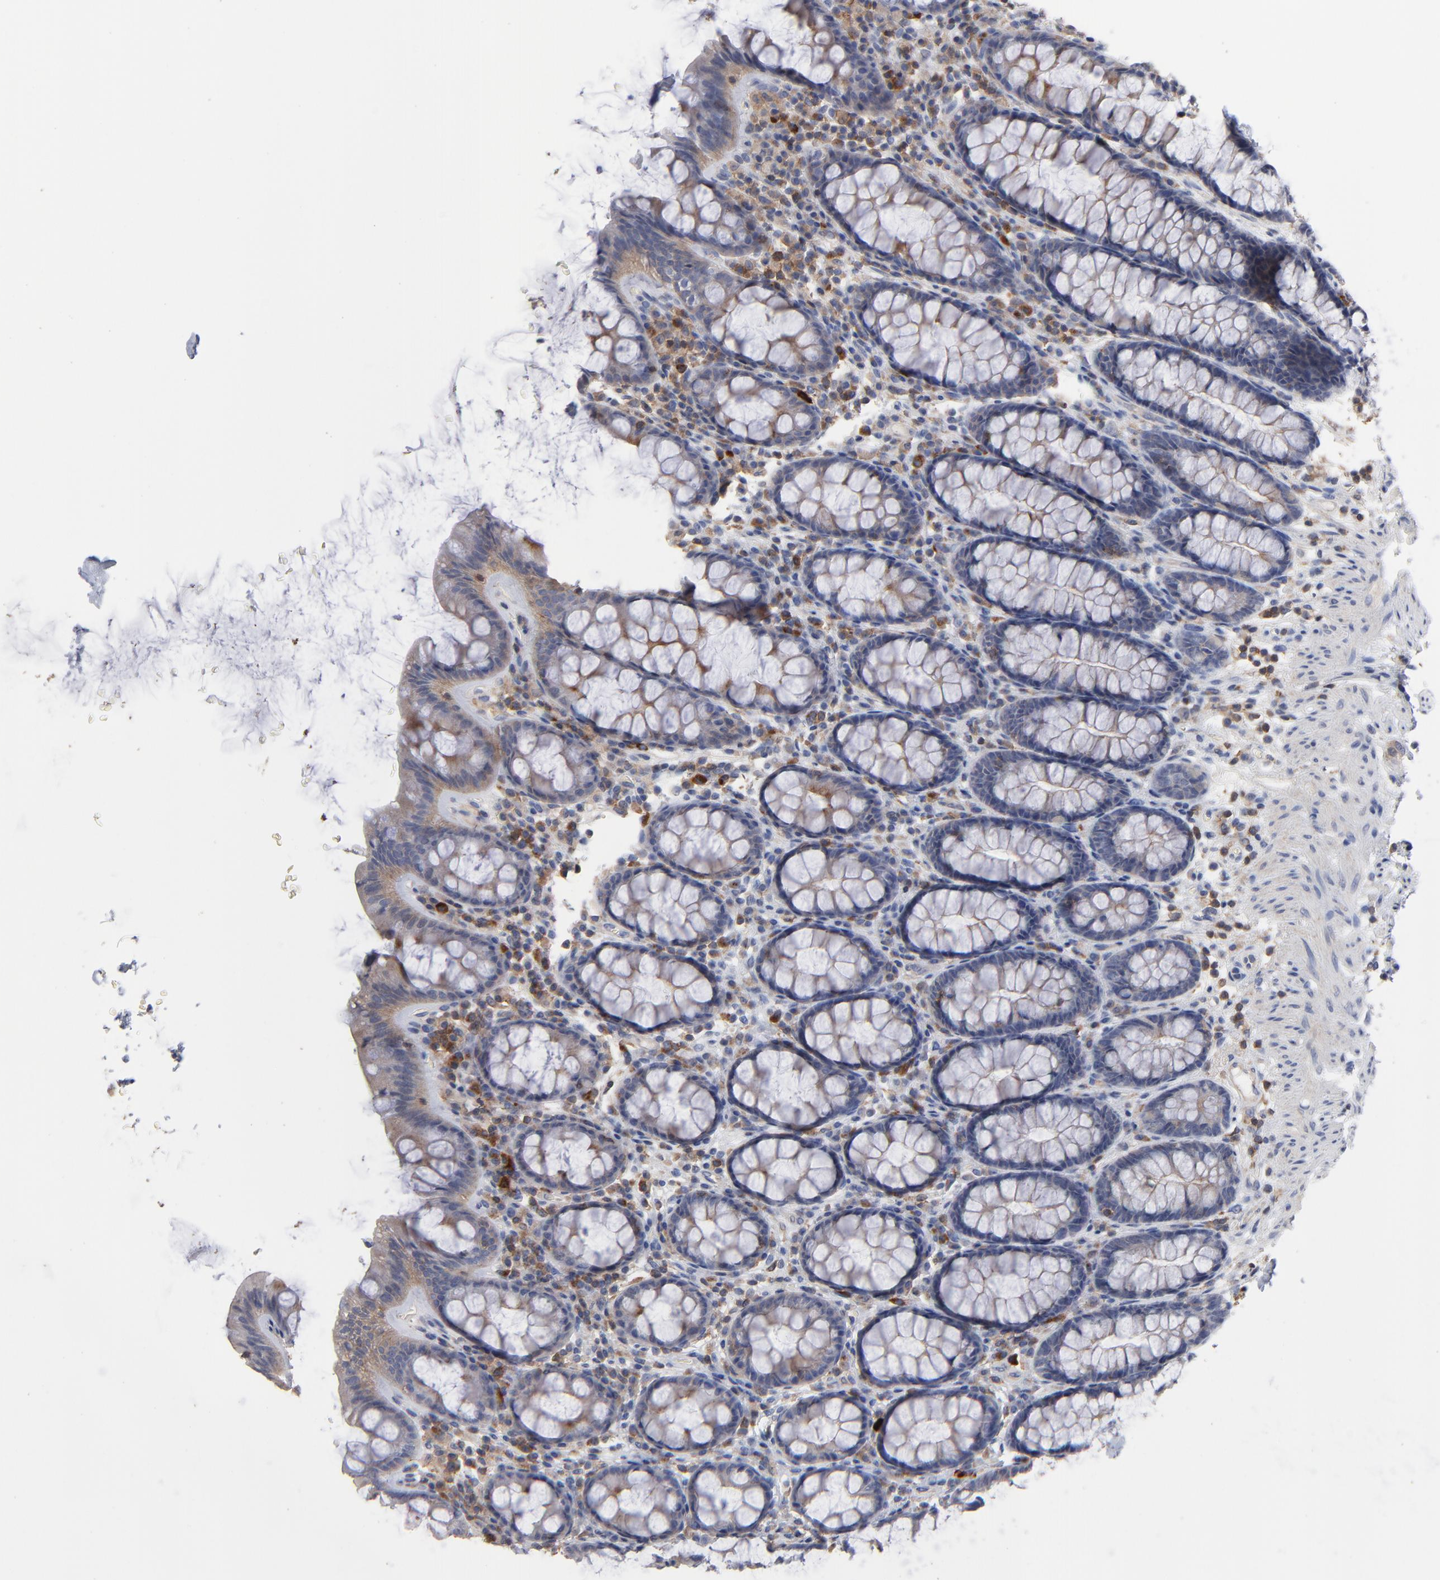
{"staining": {"intensity": "weak", "quantity": "25%-75%", "location": "cytoplasmic/membranous"}, "tissue": "rectum", "cell_type": "Glandular cells", "image_type": "normal", "snomed": [{"axis": "morphology", "description": "Normal tissue, NOS"}, {"axis": "topography", "description": "Rectum"}], "caption": "Protein positivity by immunohistochemistry (IHC) displays weak cytoplasmic/membranous staining in approximately 25%-75% of glandular cells in unremarkable rectum. (IHC, brightfield microscopy, high magnification).", "gene": "PDLIM2", "patient": {"sex": "male", "age": 92}}